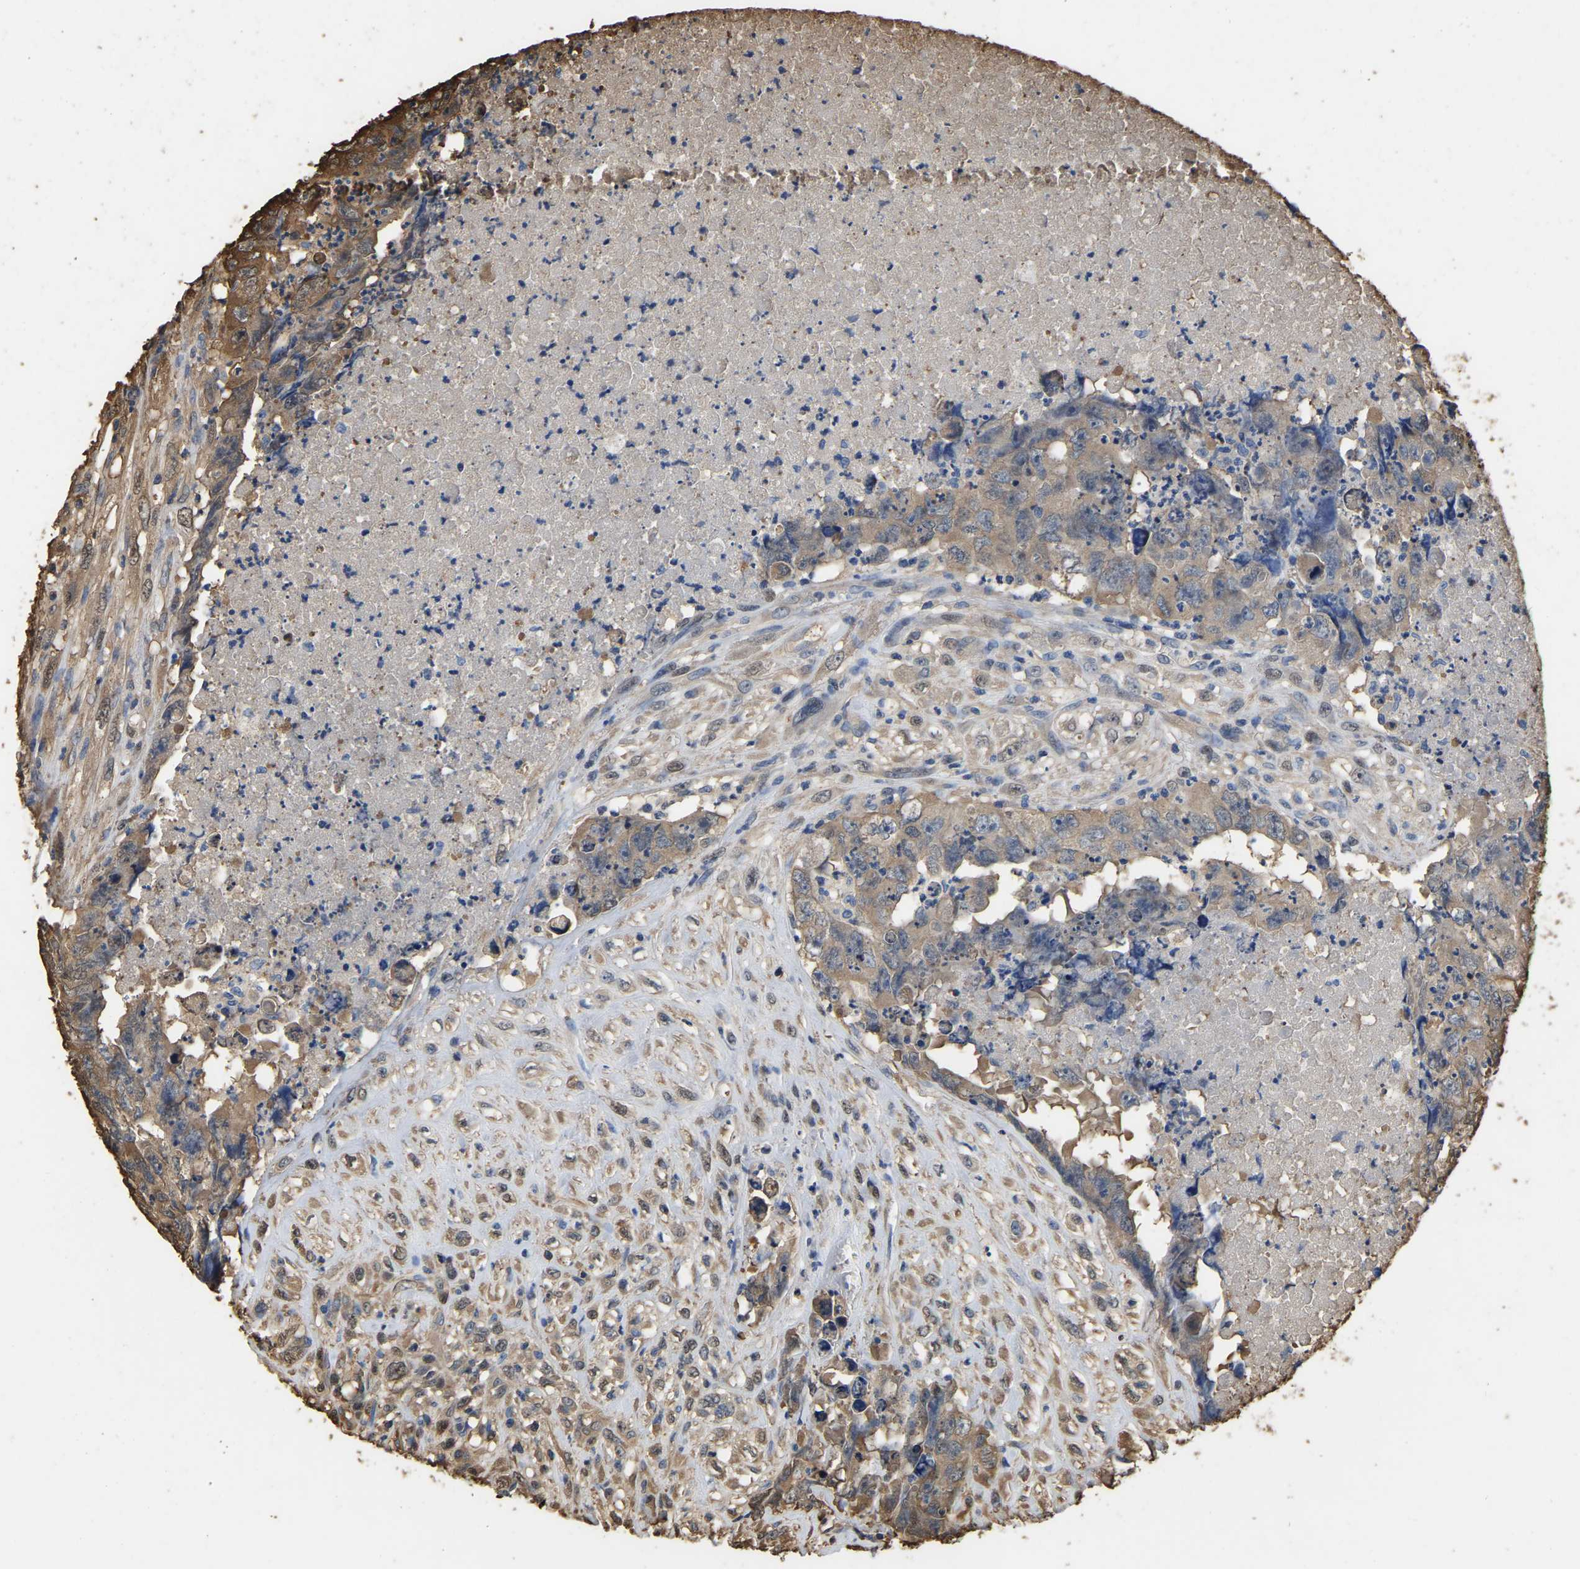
{"staining": {"intensity": "moderate", "quantity": "25%-75%", "location": "cytoplasmic/membranous"}, "tissue": "testis cancer", "cell_type": "Tumor cells", "image_type": "cancer", "snomed": [{"axis": "morphology", "description": "Carcinoma, Embryonal, NOS"}, {"axis": "topography", "description": "Testis"}], "caption": "Protein staining by IHC reveals moderate cytoplasmic/membranous positivity in about 25%-75% of tumor cells in testis cancer. (Brightfield microscopy of DAB IHC at high magnification).", "gene": "LDHB", "patient": {"sex": "male", "age": 32}}